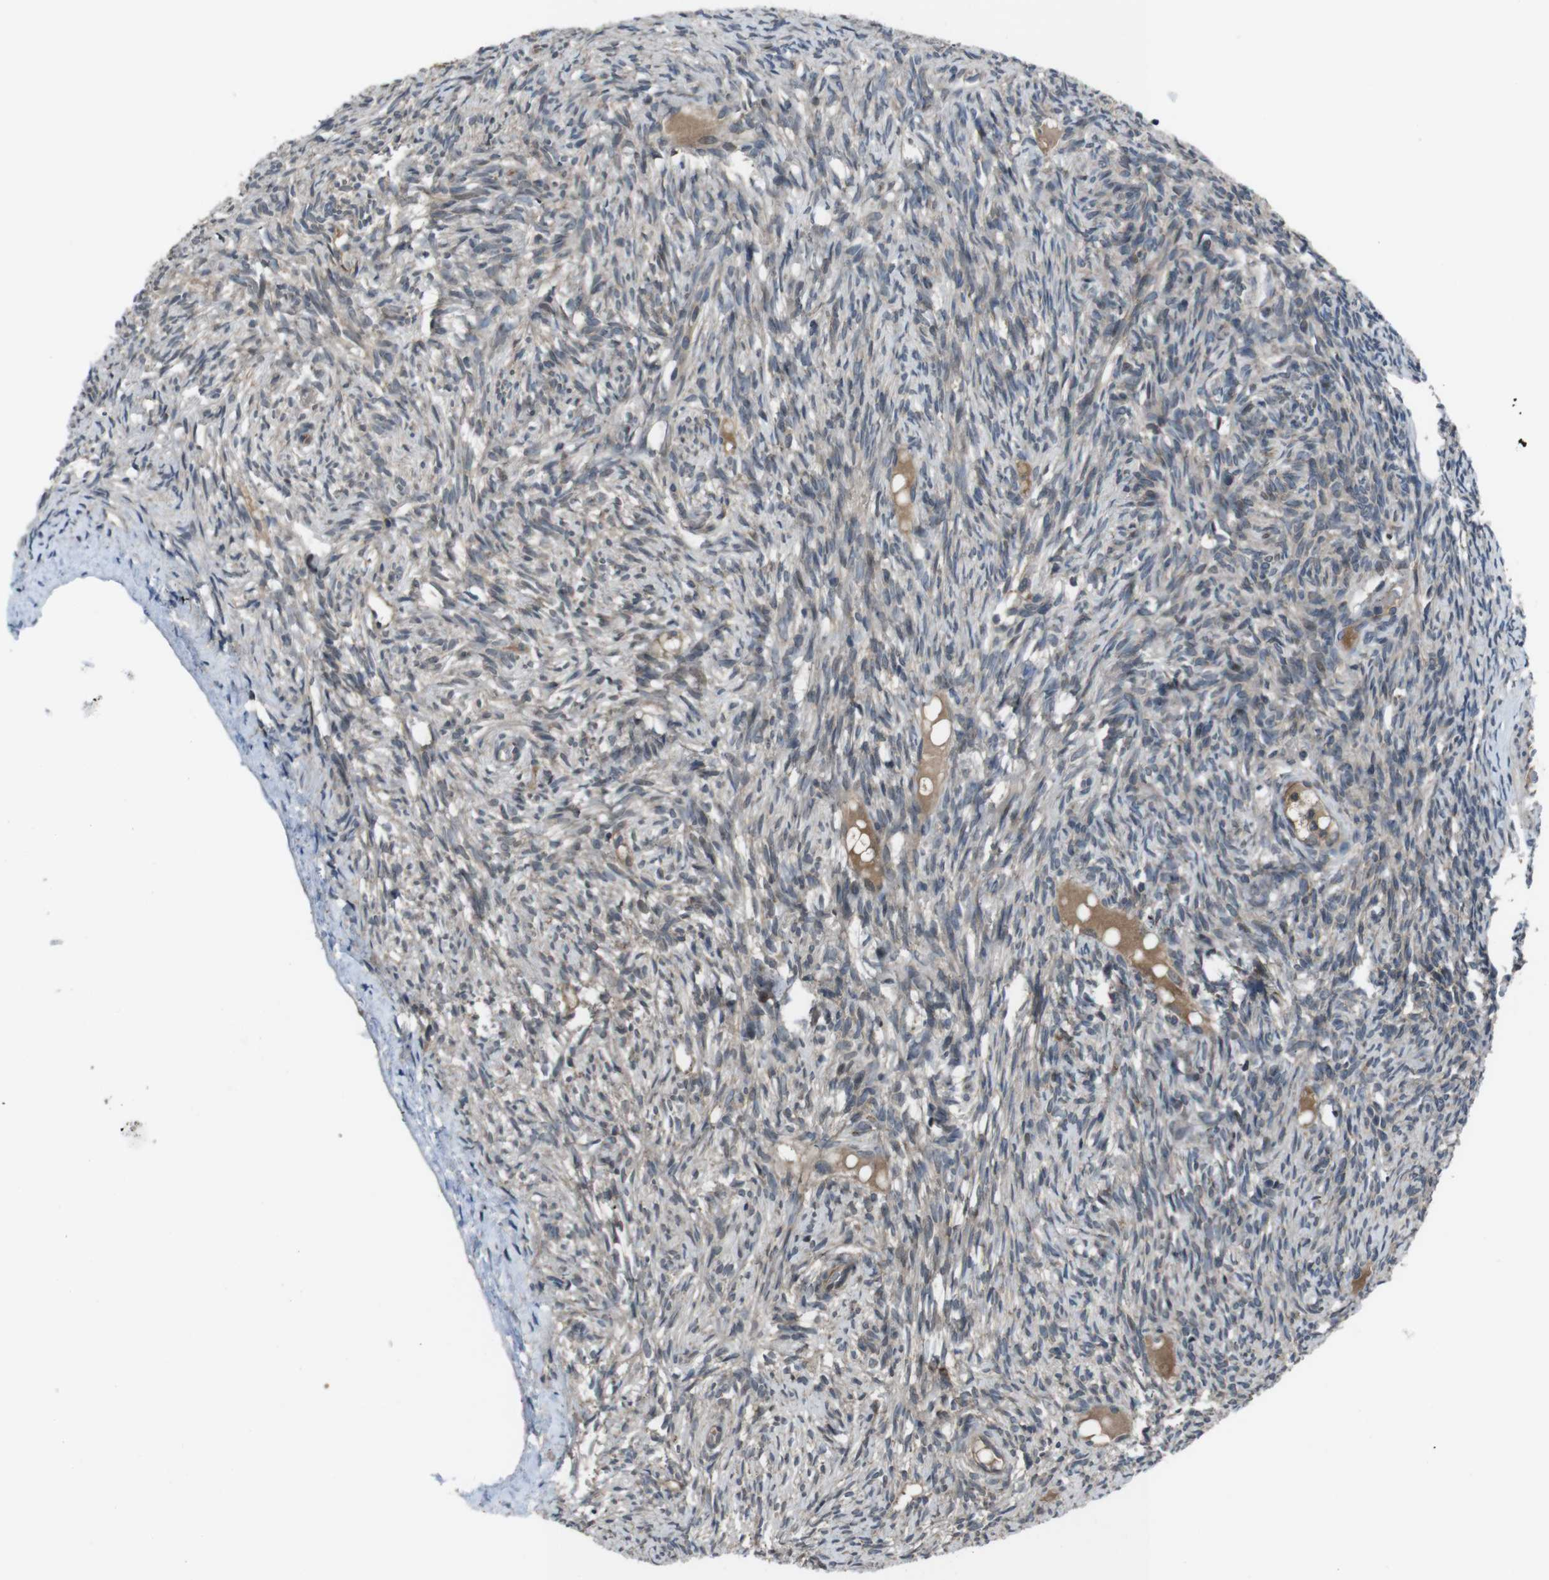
{"staining": {"intensity": "strong", "quantity": ">75%", "location": "cytoplasmic/membranous,nuclear"}, "tissue": "ovary", "cell_type": "Follicle cells", "image_type": "normal", "snomed": [{"axis": "morphology", "description": "Normal tissue, NOS"}, {"axis": "topography", "description": "Ovary"}], "caption": "IHC (DAB) staining of unremarkable human ovary reveals strong cytoplasmic/membranous,nuclear protein staining in approximately >75% of follicle cells.", "gene": "SLC22A23", "patient": {"sex": "female", "age": 33}}